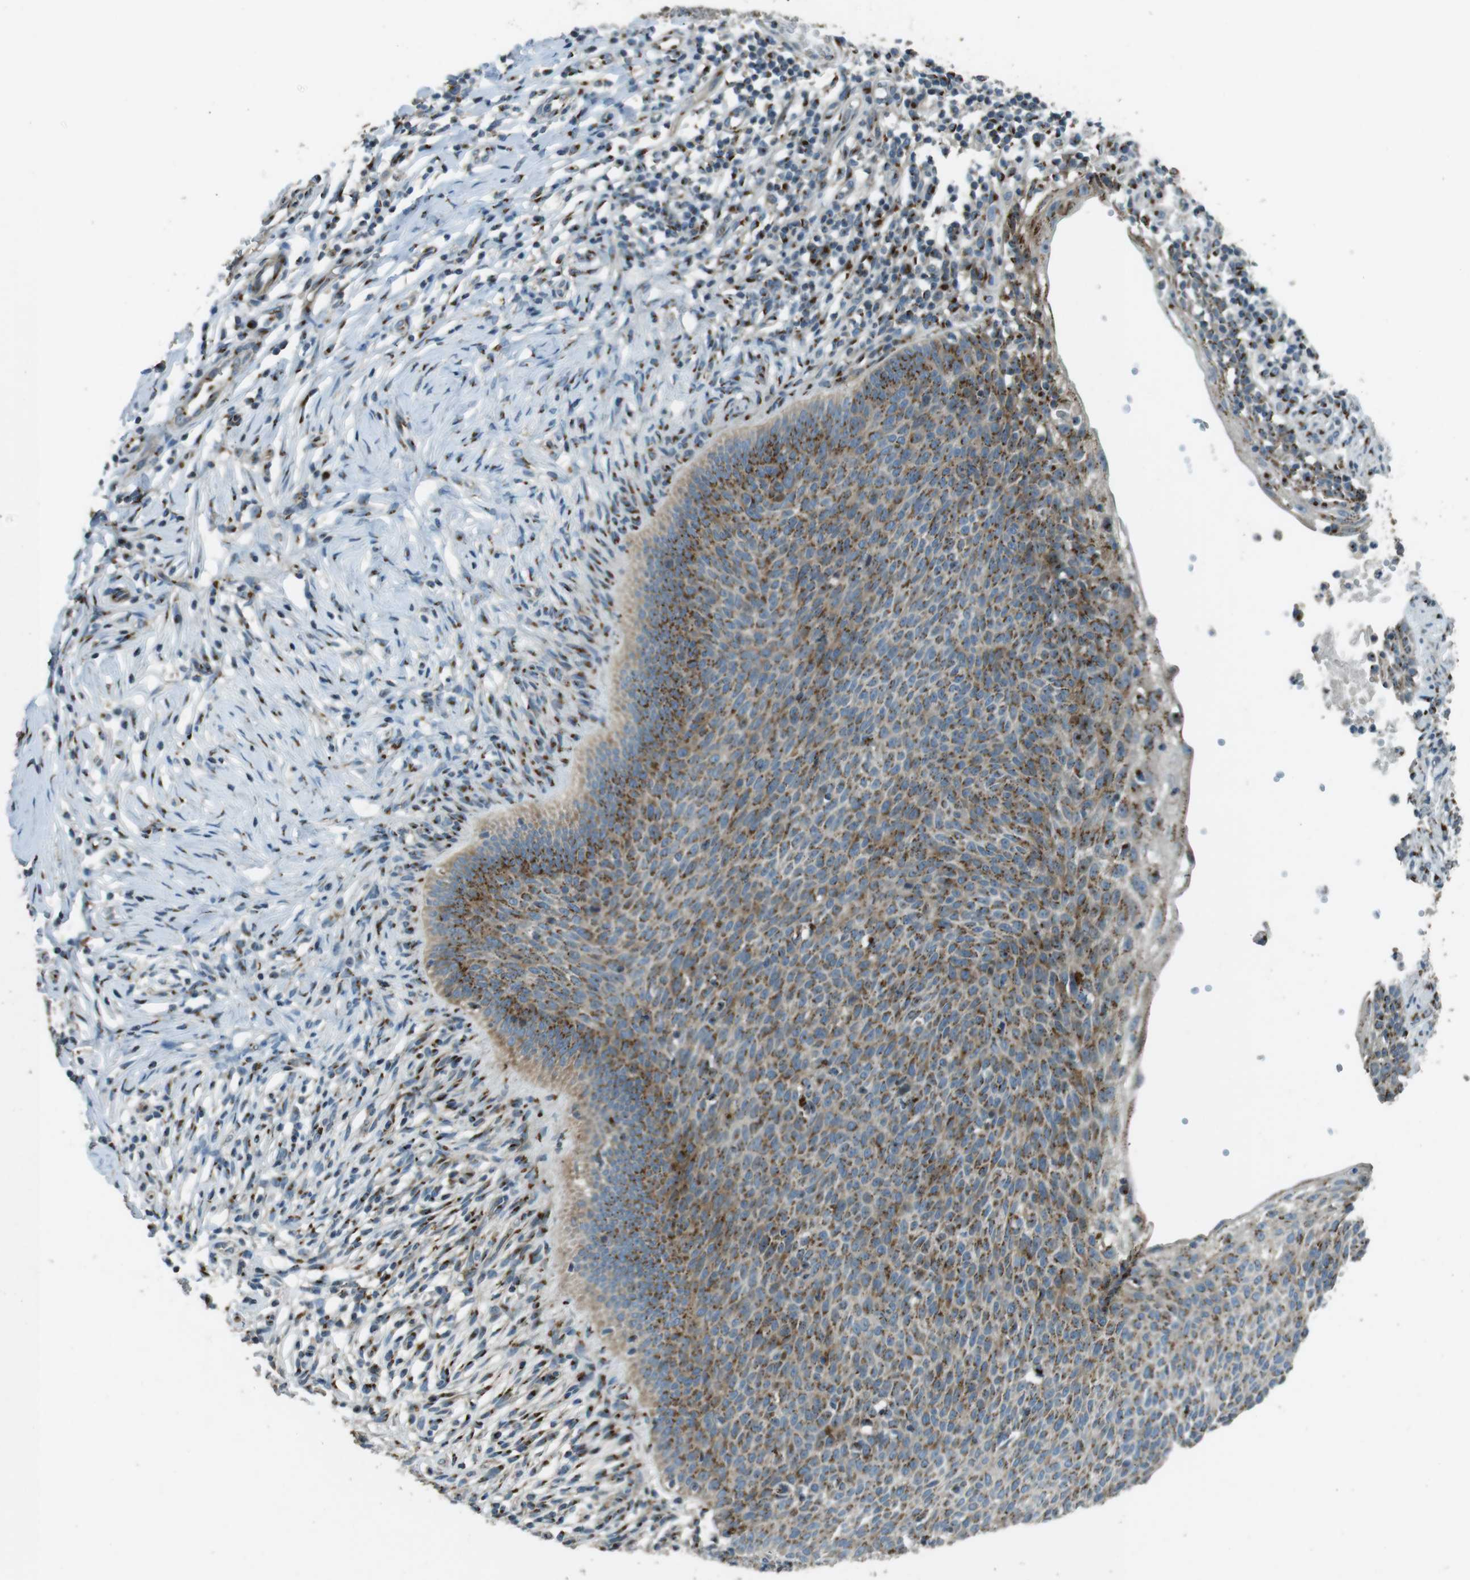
{"staining": {"intensity": "moderate", "quantity": ">75%", "location": "cytoplasmic/membranous"}, "tissue": "skin cancer", "cell_type": "Tumor cells", "image_type": "cancer", "snomed": [{"axis": "morphology", "description": "Normal tissue, NOS"}, {"axis": "morphology", "description": "Basal cell carcinoma"}, {"axis": "topography", "description": "Skin"}], "caption": "Tumor cells show moderate cytoplasmic/membranous positivity in approximately >75% of cells in basal cell carcinoma (skin).", "gene": "TMEM115", "patient": {"sex": "male", "age": 87}}